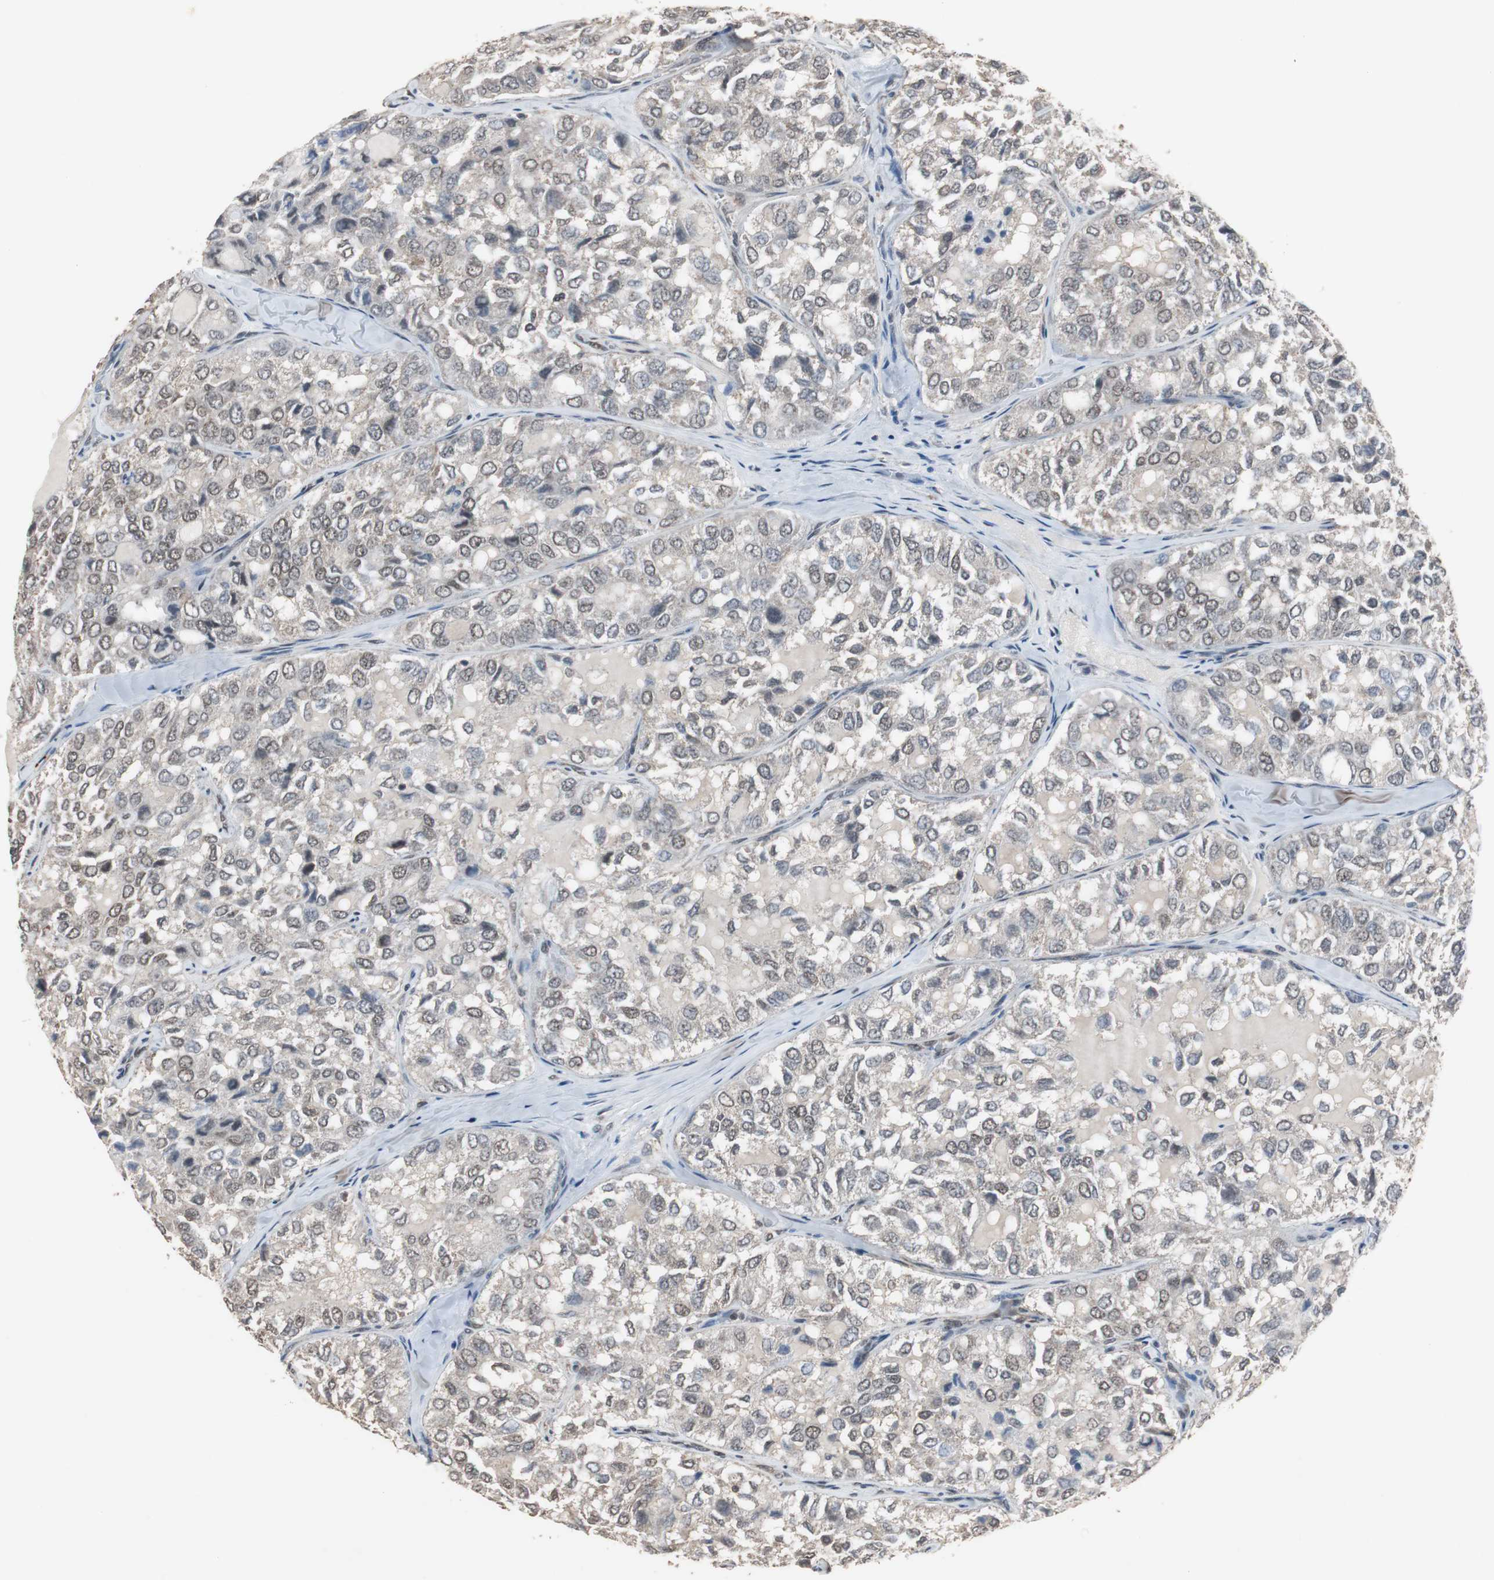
{"staining": {"intensity": "weak", "quantity": "<25%", "location": "nuclear"}, "tissue": "thyroid cancer", "cell_type": "Tumor cells", "image_type": "cancer", "snomed": [{"axis": "morphology", "description": "Follicular adenoma carcinoma, NOS"}, {"axis": "topography", "description": "Thyroid gland"}], "caption": "Immunohistochemical staining of human follicular adenoma carcinoma (thyroid) demonstrates no significant expression in tumor cells.", "gene": "ZHX2", "patient": {"sex": "male", "age": 75}}